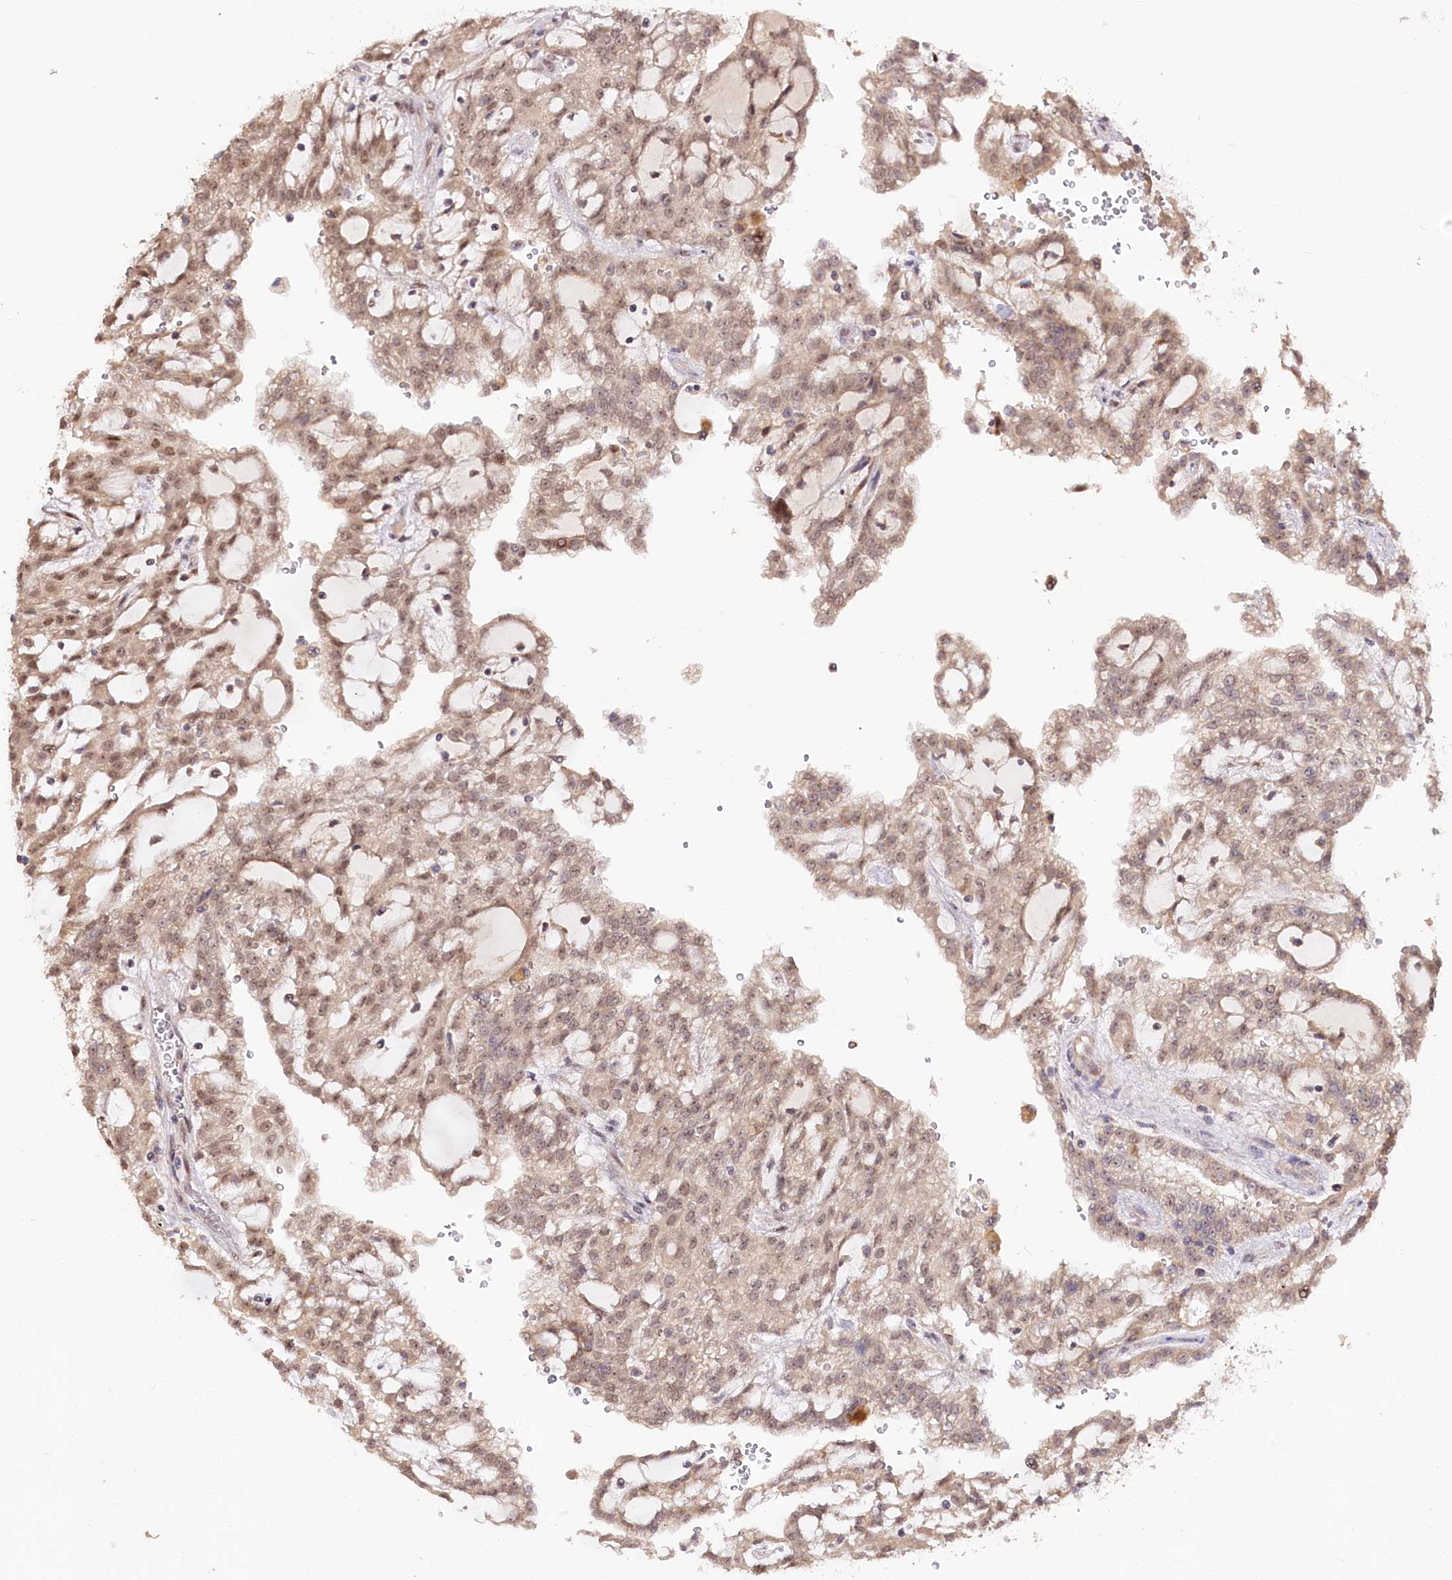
{"staining": {"intensity": "moderate", "quantity": ">75%", "location": "nuclear"}, "tissue": "renal cancer", "cell_type": "Tumor cells", "image_type": "cancer", "snomed": [{"axis": "morphology", "description": "Adenocarcinoma, NOS"}, {"axis": "topography", "description": "Kidney"}], "caption": "A brown stain highlights moderate nuclear positivity of a protein in human renal adenocarcinoma tumor cells. The protein of interest is shown in brown color, while the nuclei are stained blue.", "gene": "DMP1", "patient": {"sex": "male", "age": 63}}